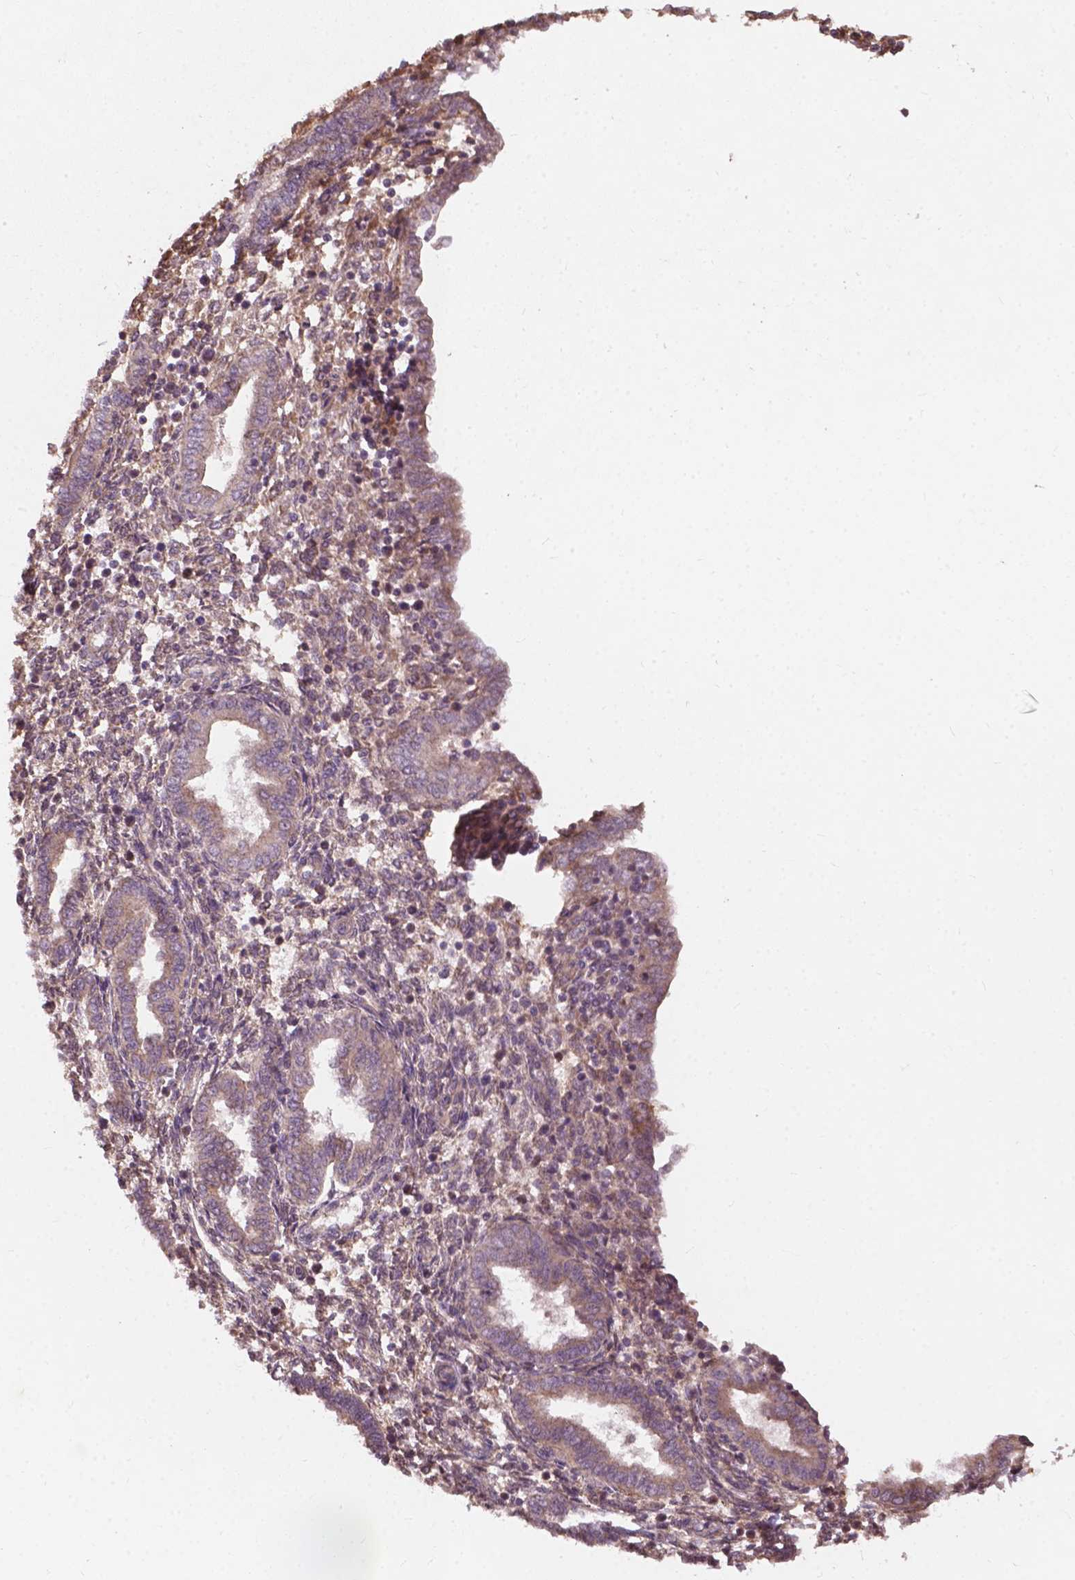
{"staining": {"intensity": "weak", "quantity": "<25%", "location": "cytoplasmic/membranous"}, "tissue": "endometrium", "cell_type": "Cells in endometrial stroma", "image_type": "normal", "snomed": [{"axis": "morphology", "description": "Normal tissue, NOS"}, {"axis": "topography", "description": "Endometrium"}], "caption": "IHC histopathology image of normal human endometrium stained for a protein (brown), which shows no staining in cells in endometrial stroma.", "gene": "CDC42BPA", "patient": {"sex": "female", "age": 42}}